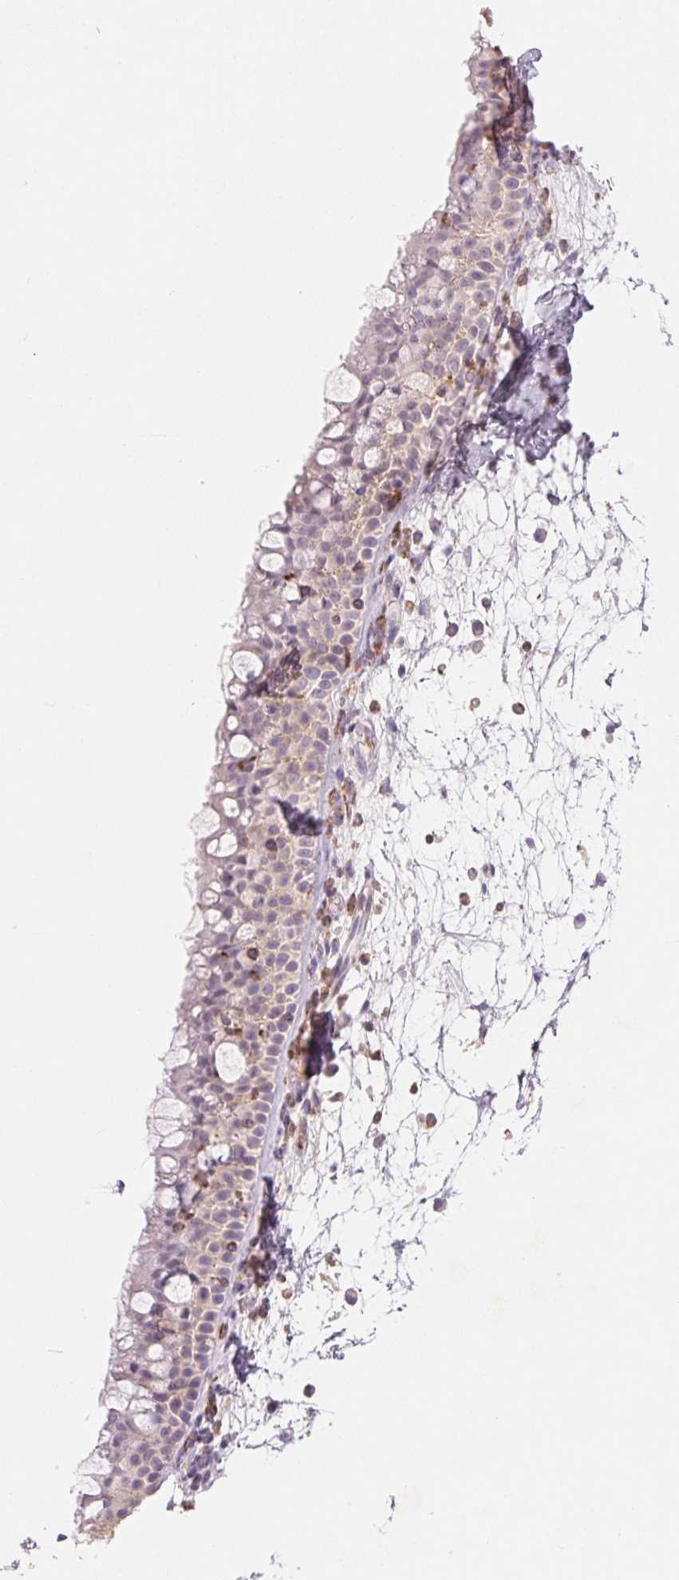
{"staining": {"intensity": "weak", "quantity": "<25%", "location": "cytoplasmic/membranous"}, "tissue": "nasopharynx", "cell_type": "Respiratory epithelial cells", "image_type": "normal", "snomed": [{"axis": "morphology", "description": "Normal tissue, NOS"}, {"axis": "topography", "description": "Nasopharynx"}], "caption": "An immunohistochemistry image of benign nasopharynx is shown. There is no staining in respiratory epithelial cells of nasopharynx. (DAB immunohistochemistry visualized using brightfield microscopy, high magnification).", "gene": "KIF26A", "patient": {"sex": "male", "age": 68}}